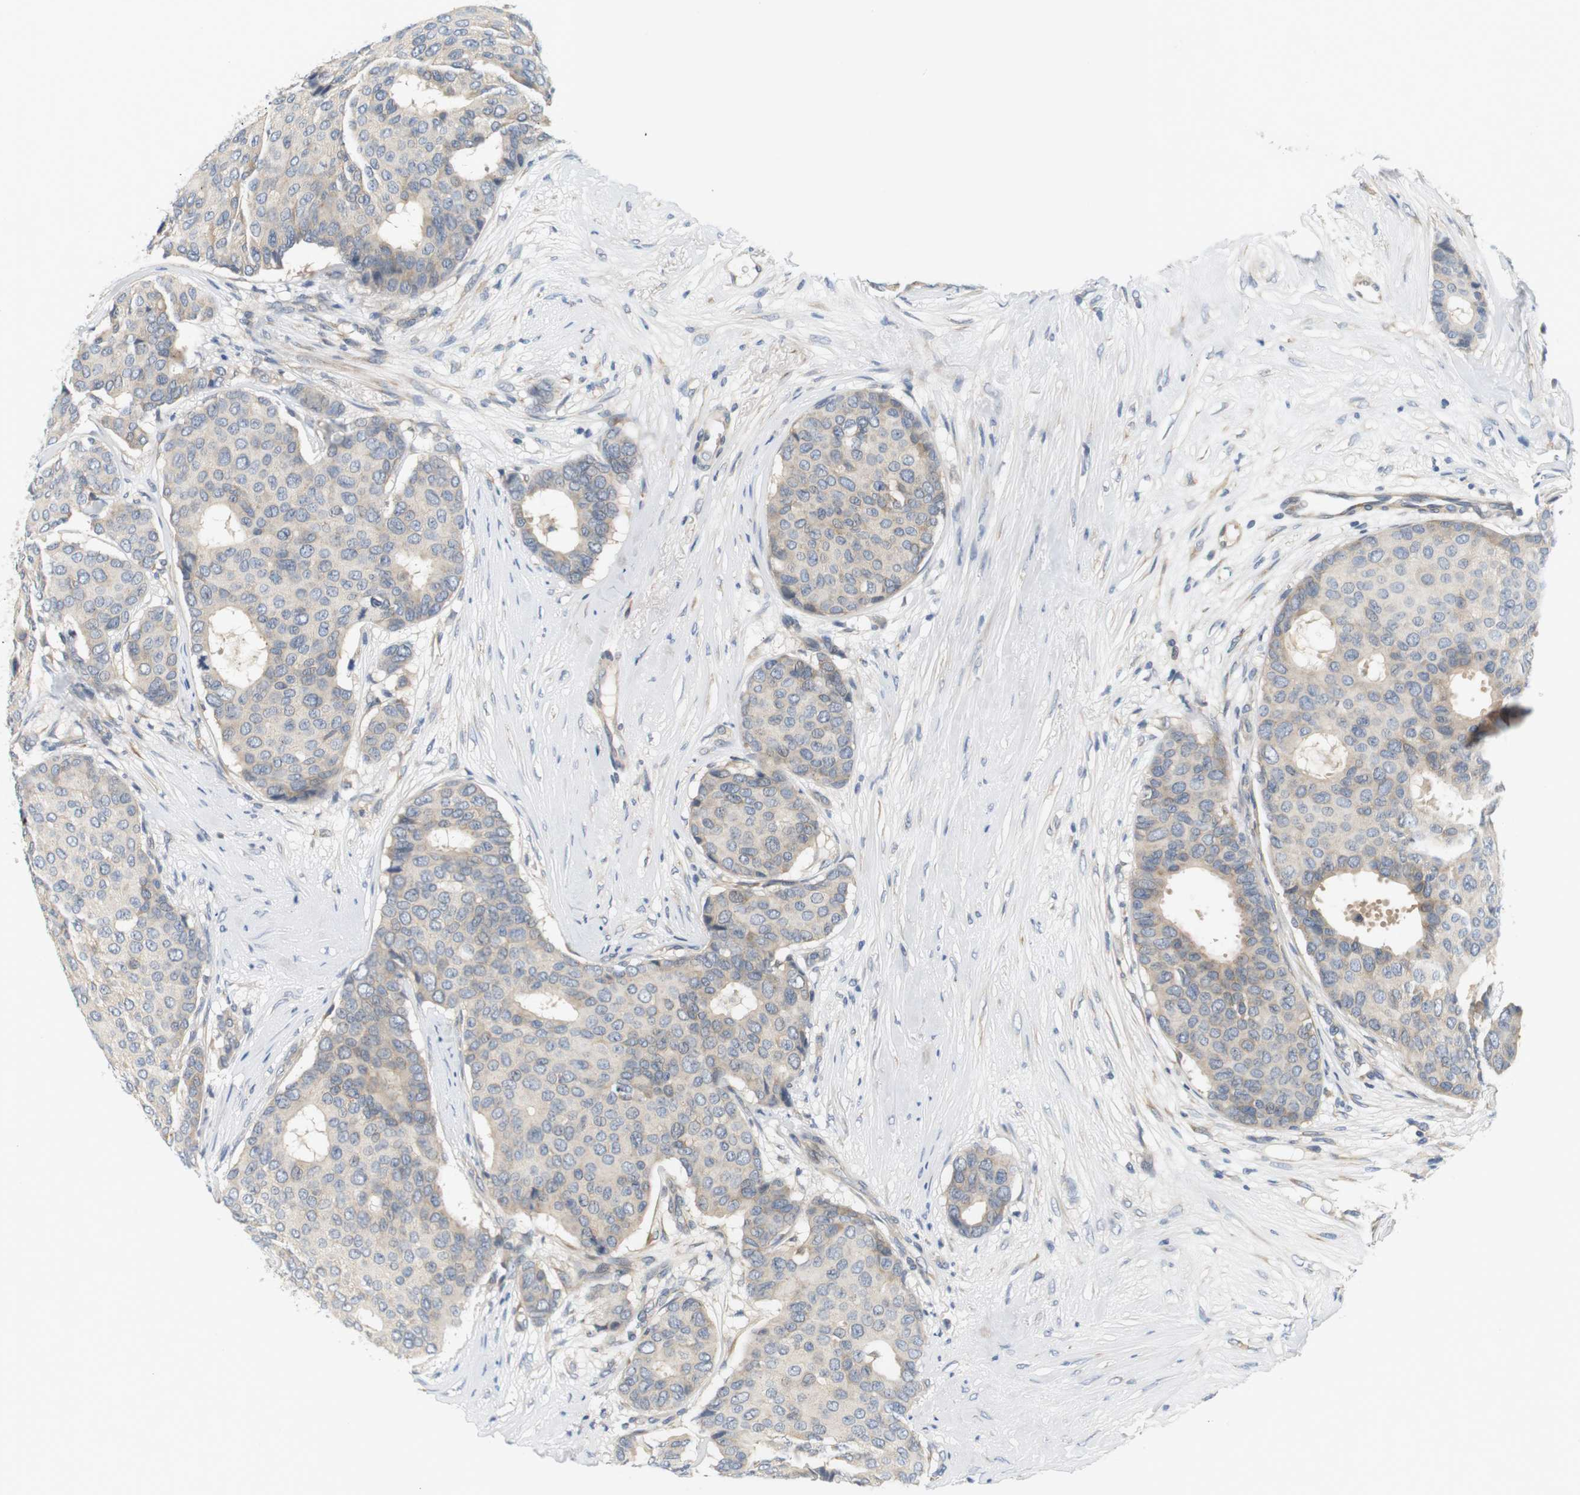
{"staining": {"intensity": "weak", "quantity": "<25%", "location": "cytoplasmic/membranous"}, "tissue": "breast cancer", "cell_type": "Tumor cells", "image_type": "cancer", "snomed": [{"axis": "morphology", "description": "Duct carcinoma"}, {"axis": "topography", "description": "Breast"}], "caption": "High magnification brightfield microscopy of breast cancer (intraductal carcinoma) stained with DAB (brown) and counterstained with hematoxylin (blue): tumor cells show no significant staining. Brightfield microscopy of immunohistochemistry (IHC) stained with DAB (brown) and hematoxylin (blue), captured at high magnification.", "gene": "EVA1C", "patient": {"sex": "female", "age": 75}}